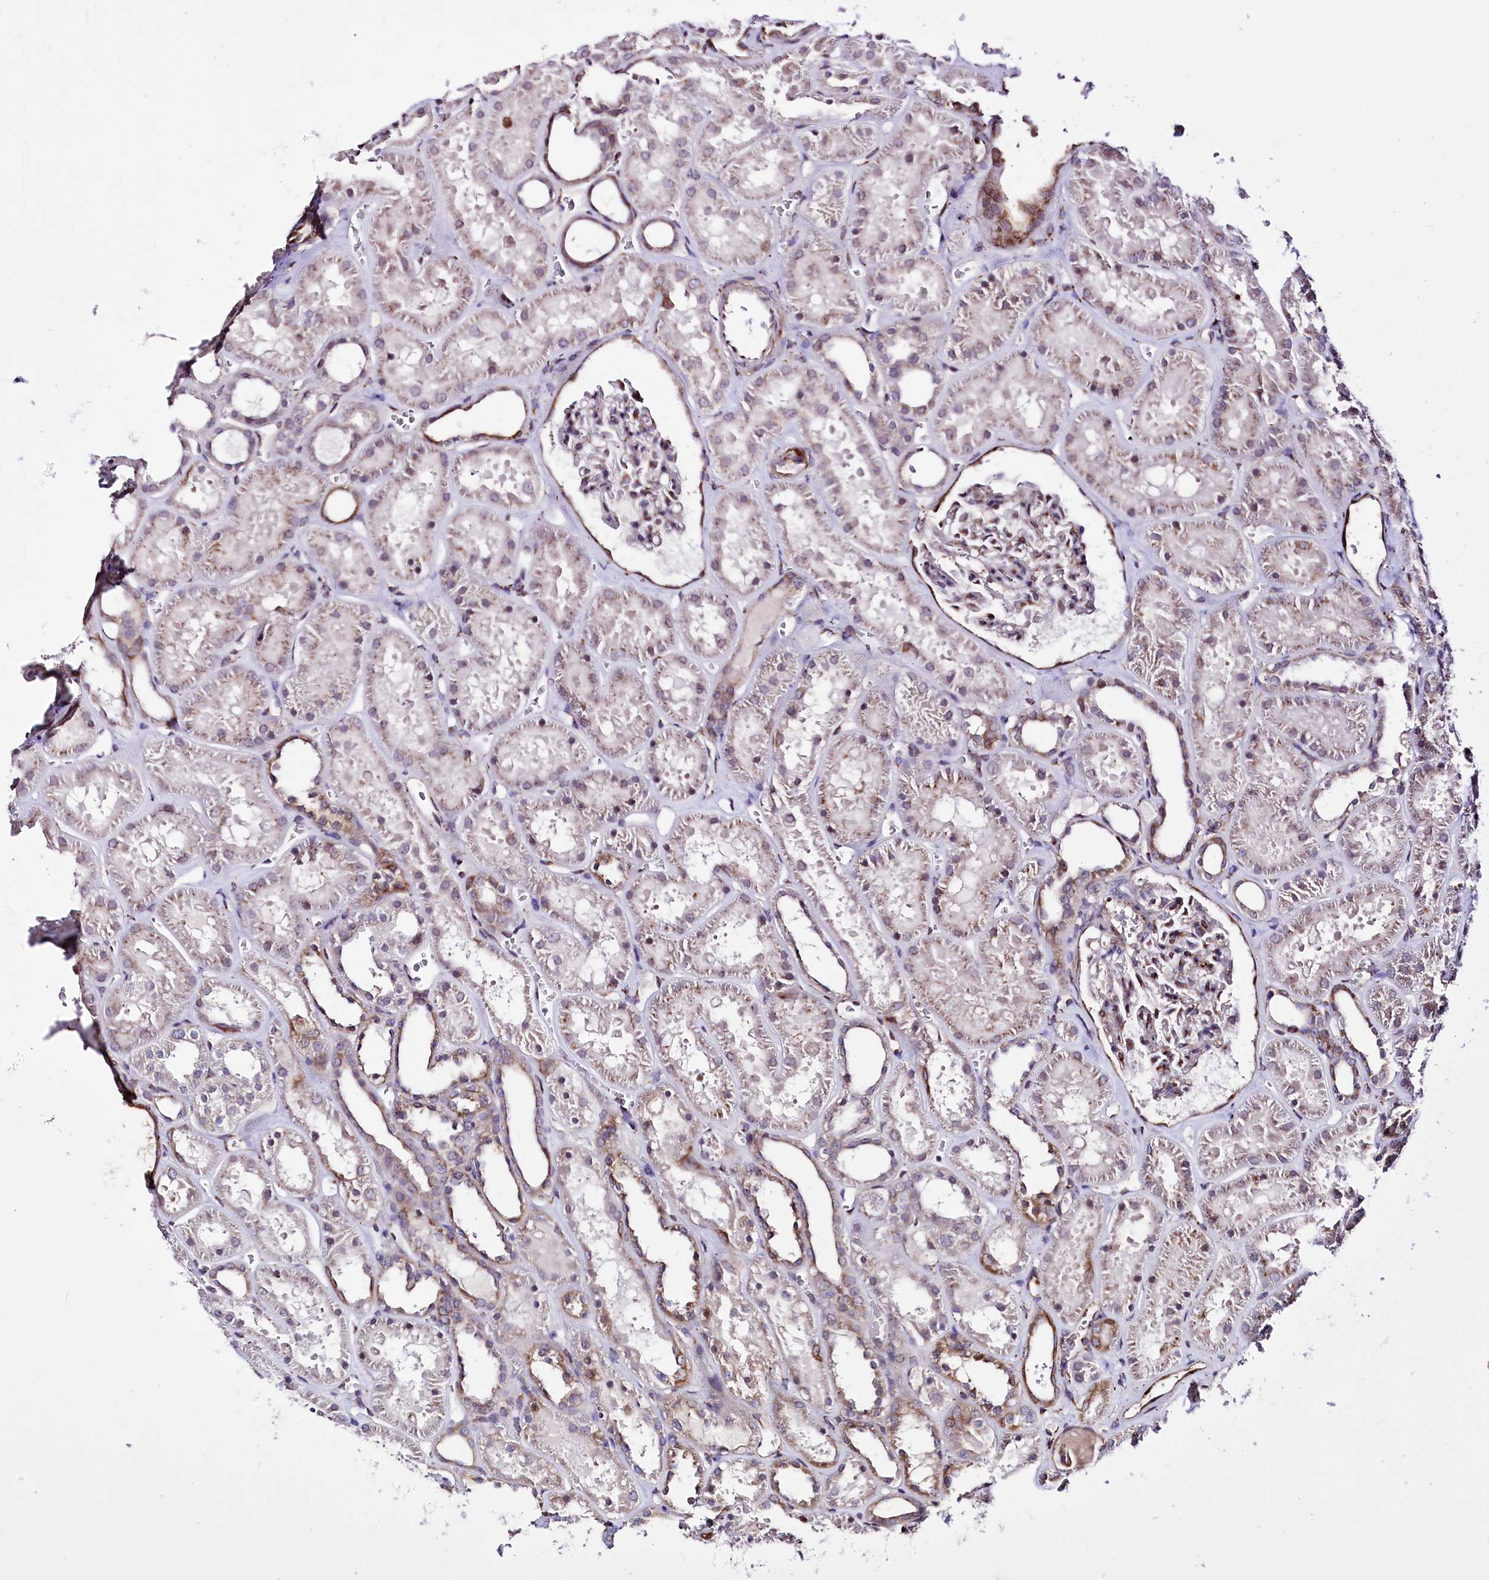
{"staining": {"intensity": "moderate", "quantity": "25%-75%", "location": "cytoplasmic/membranous"}, "tissue": "kidney", "cell_type": "Cells in glomeruli", "image_type": "normal", "snomed": [{"axis": "morphology", "description": "Normal tissue, NOS"}, {"axis": "topography", "description": "Kidney"}], "caption": "Immunohistochemical staining of normal human kidney demonstrates medium levels of moderate cytoplasmic/membranous positivity in about 25%-75% of cells in glomeruli.", "gene": "WWC1", "patient": {"sex": "female", "age": 41}}